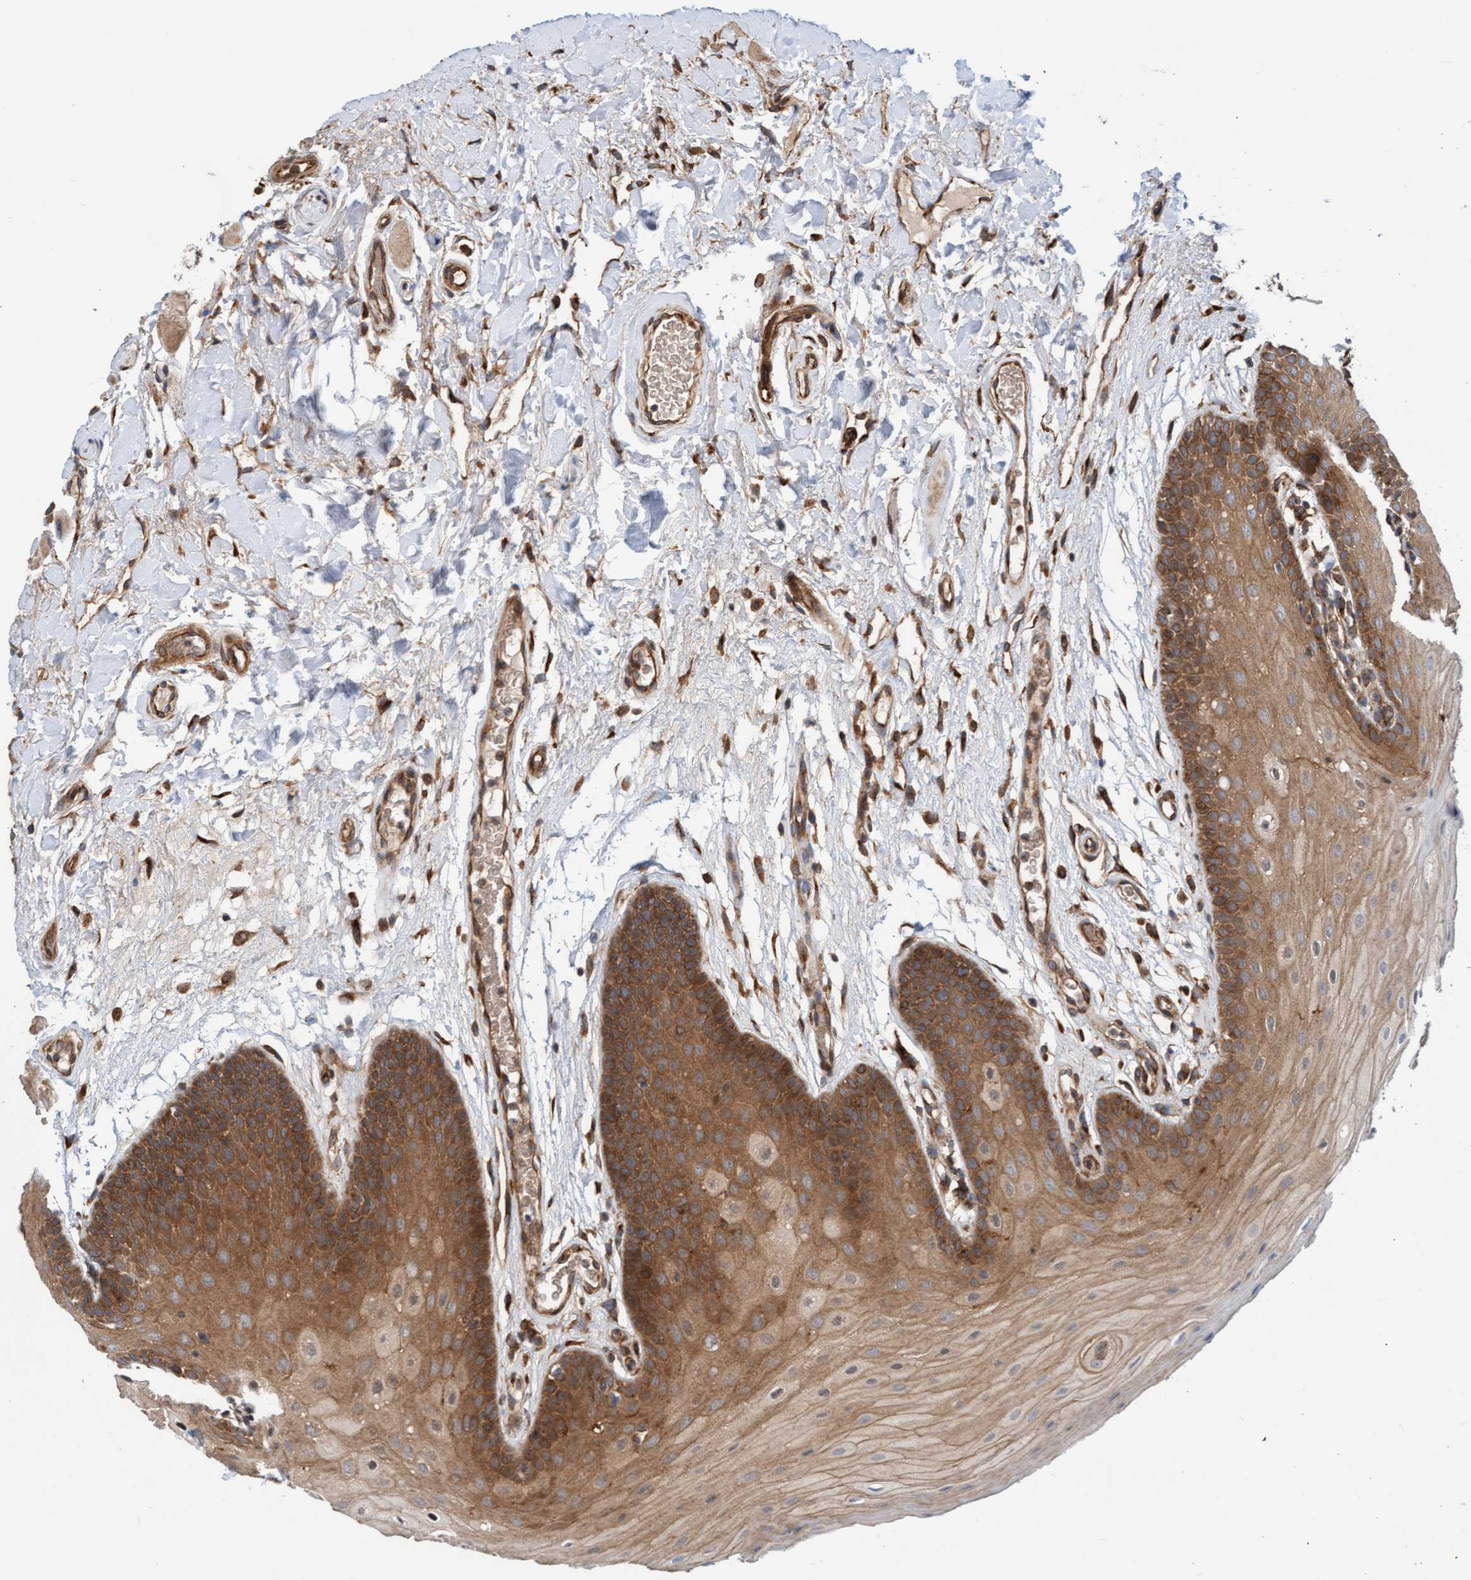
{"staining": {"intensity": "moderate", "quantity": ">75%", "location": "cytoplasmic/membranous"}, "tissue": "oral mucosa", "cell_type": "Squamous epithelial cells", "image_type": "normal", "snomed": [{"axis": "morphology", "description": "Normal tissue, NOS"}, {"axis": "morphology", "description": "Squamous cell carcinoma, NOS"}, {"axis": "topography", "description": "Oral tissue"}, {"axis": "topography", "description": "Head-Neck"}], "caption": "The image reveals immunohistochemical staining of normal oral mucosa. There is moderate cytoplasmic/membranous expression is present in about >75% of squamous epithelial cells.", "gene": "KIAA0753", "patient": {"sex": "male", "age": 71}}